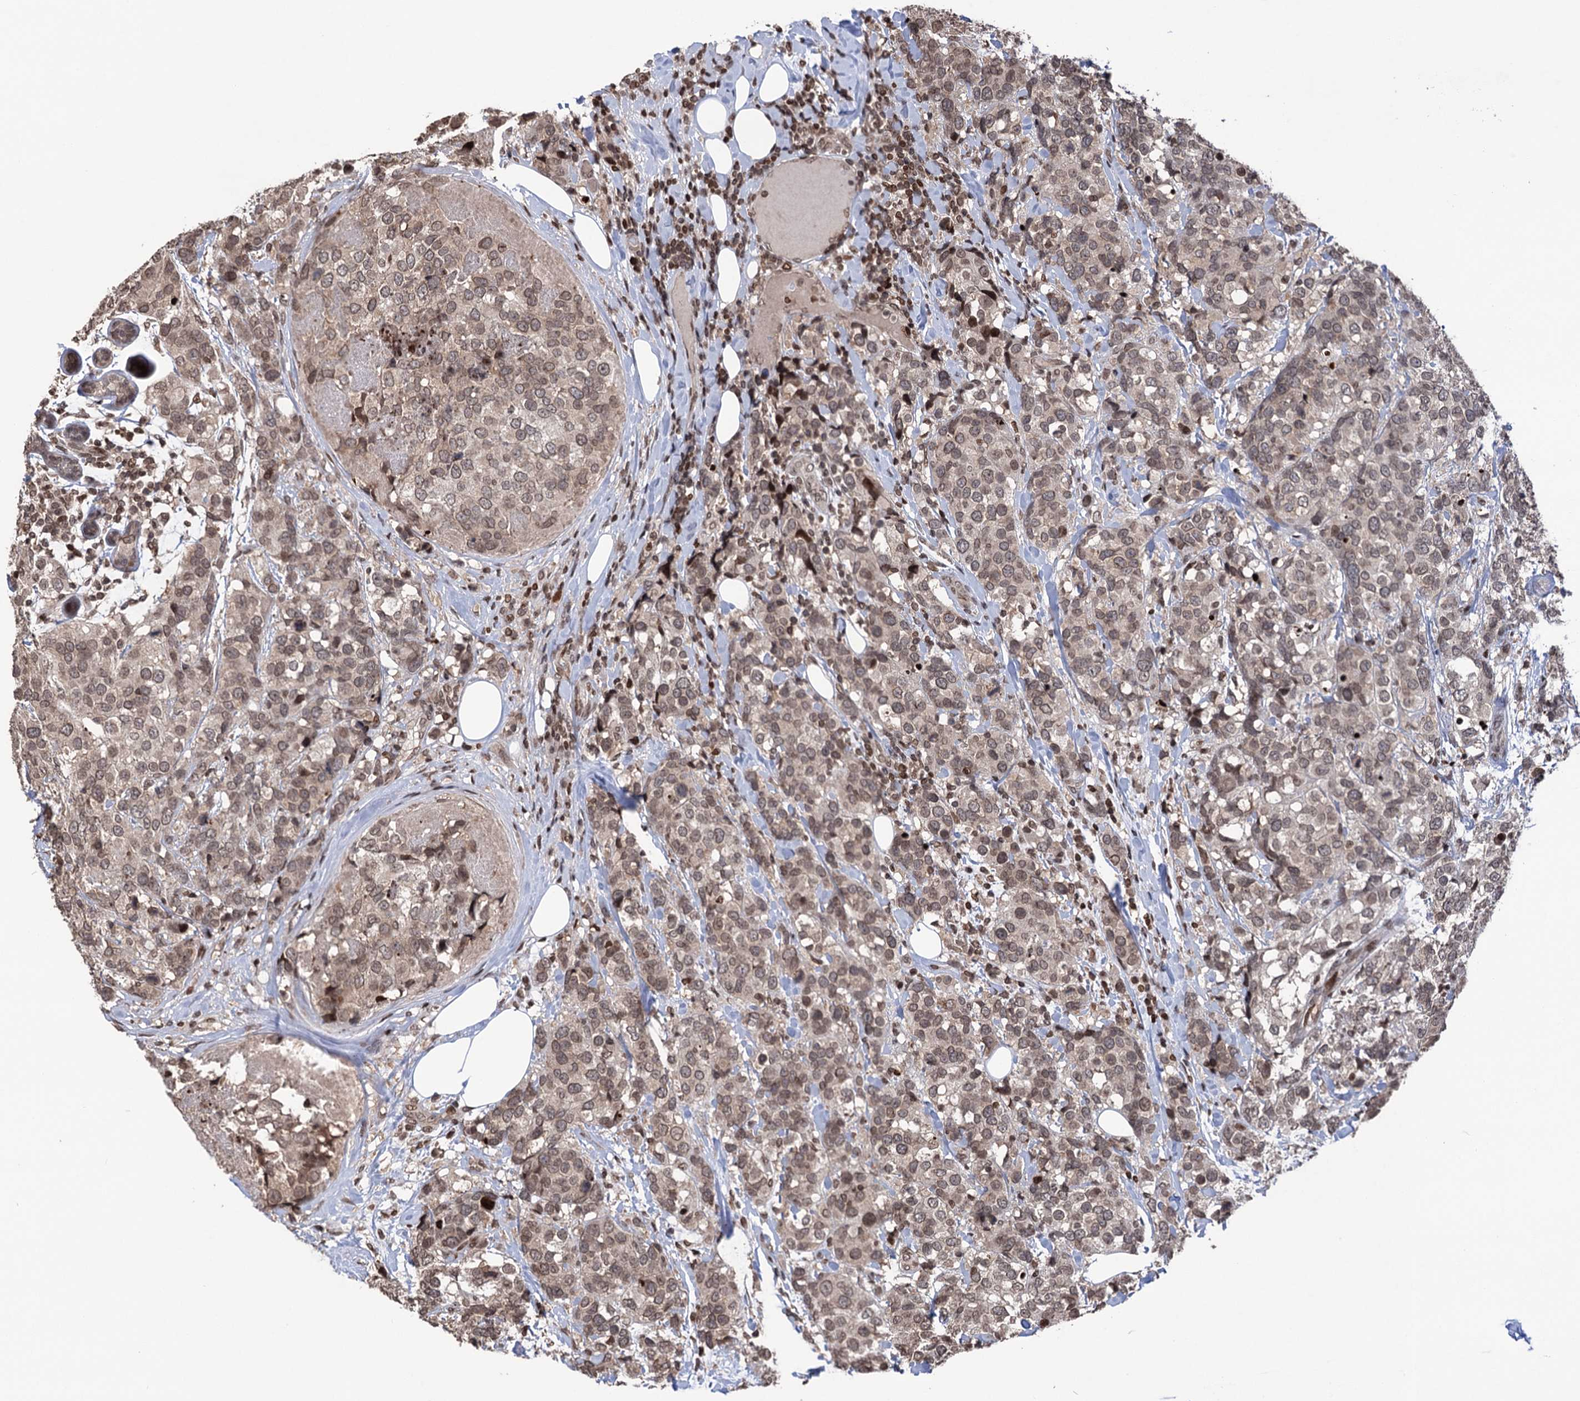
{"staining": {"intensity": "moderate", "quantity": ">75%", "location": "nuclear"}, "tissue": "breast cancer", "cell_type": "Tumor cells", "image_type": "cancer", "snomed": [{"axis": "morphology", "description": "Lobular carcinoma"}, {"axis": "topography", "description": "Breast"}], "caption": "Human breast cancer stained with a brown dye demonstrates moderate nuclear positive positivity in about >75% of tumor cells.", "gene": "CCDC77", "patient": {"sex": "female", "age": 59}}